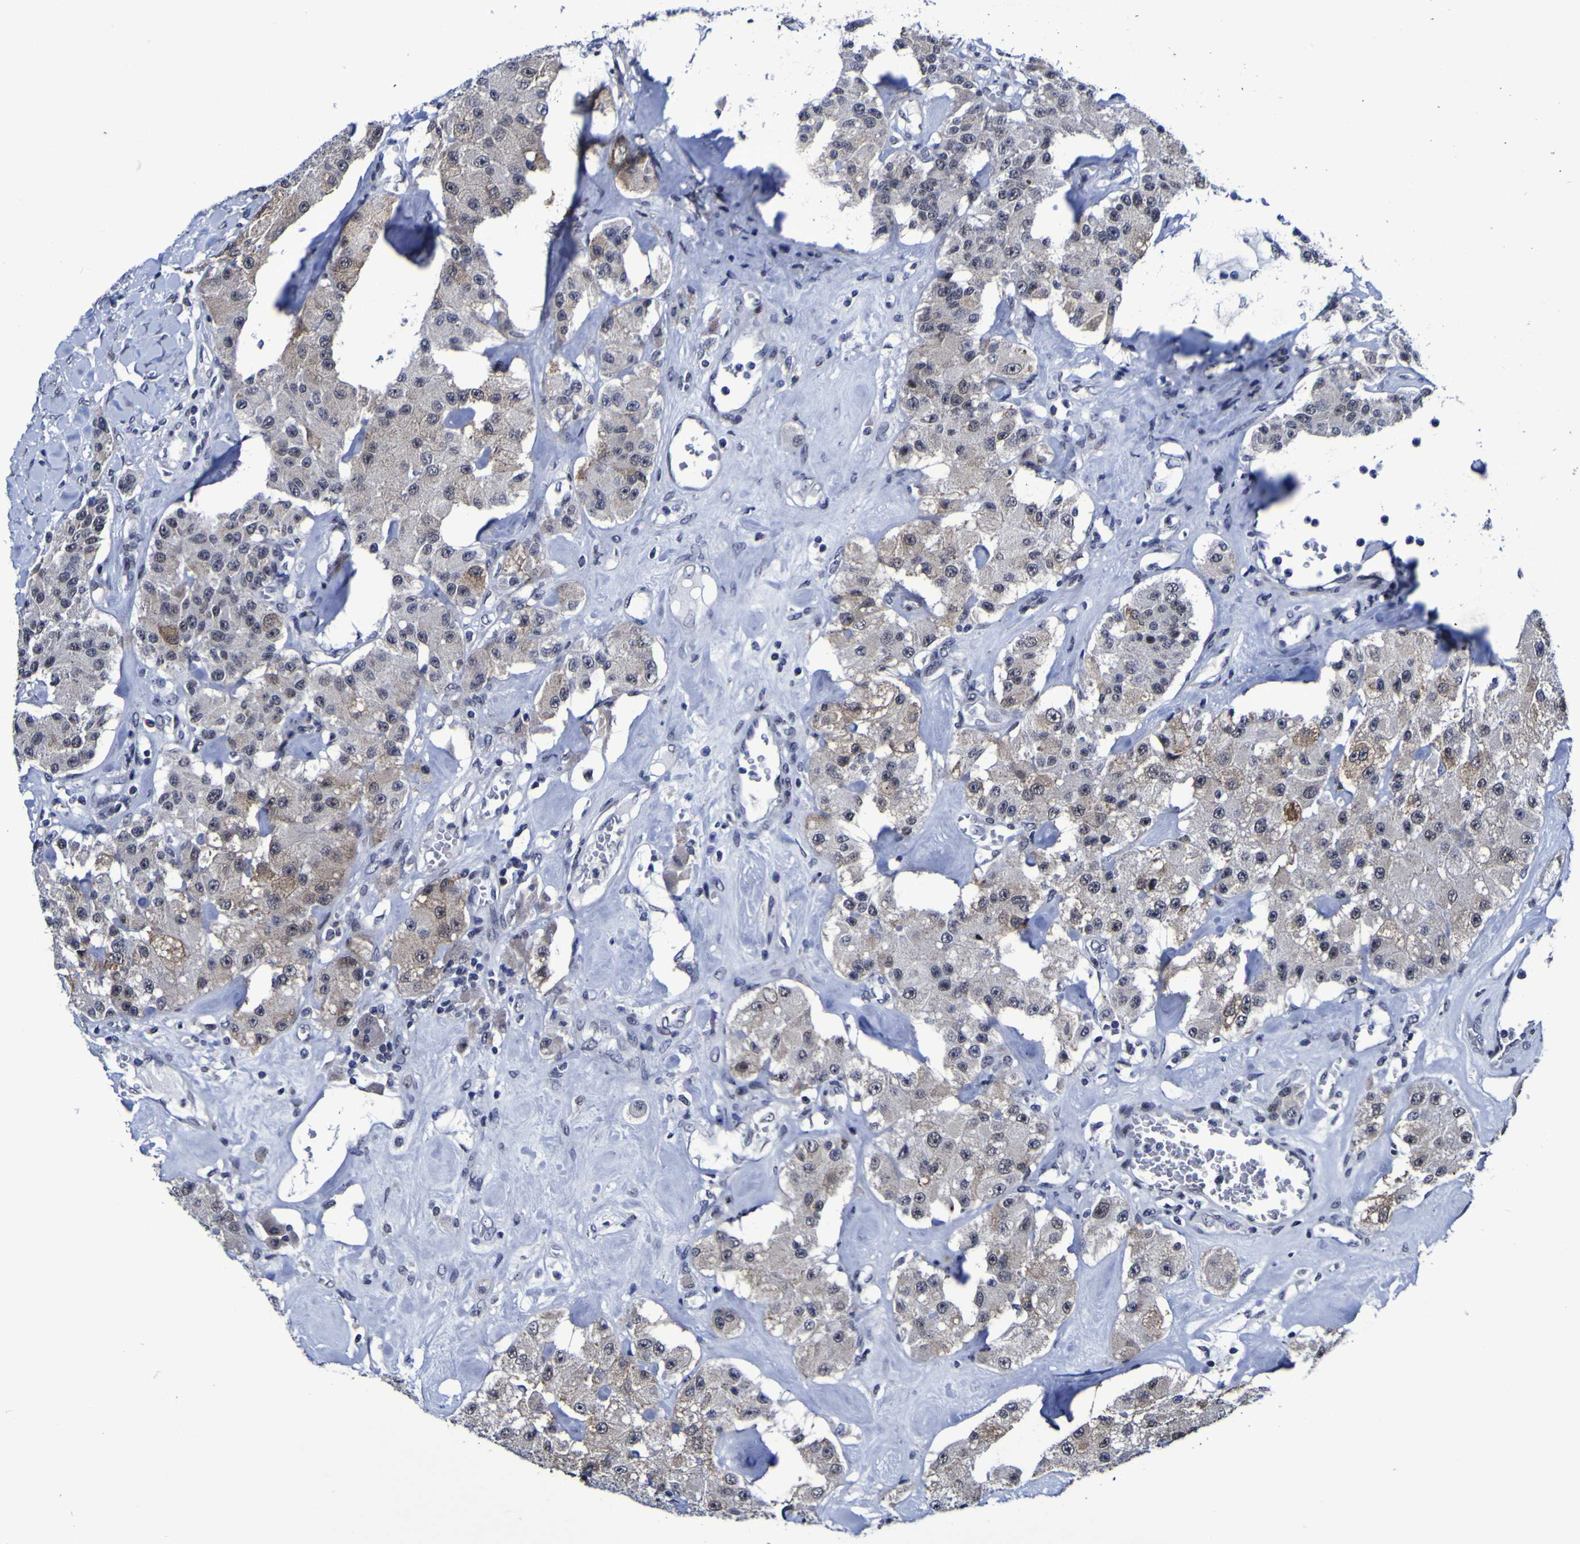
{"staining": {"intensity": "weak", "quantity": ">75%", "location": "cytoplasmic/membranous,nuclear"}, "tissue": "carcinoid", "cell_type": "Tumor cells", "image_type": "cancer", "snomed": [{"axis": "morphology", "description": "Carcinoid, malignant, NOS"}, {"axis": "topography", "description": "Pancreas"}], "caption": "Carcinoid was stained to show a protein in brown. There is low levels of weak cytoplasmic/membranous and nuclear staining in approximately >75% of tumor cells.", "gene": "MBD3", "patient": {"sex": "male", "age": 41}}